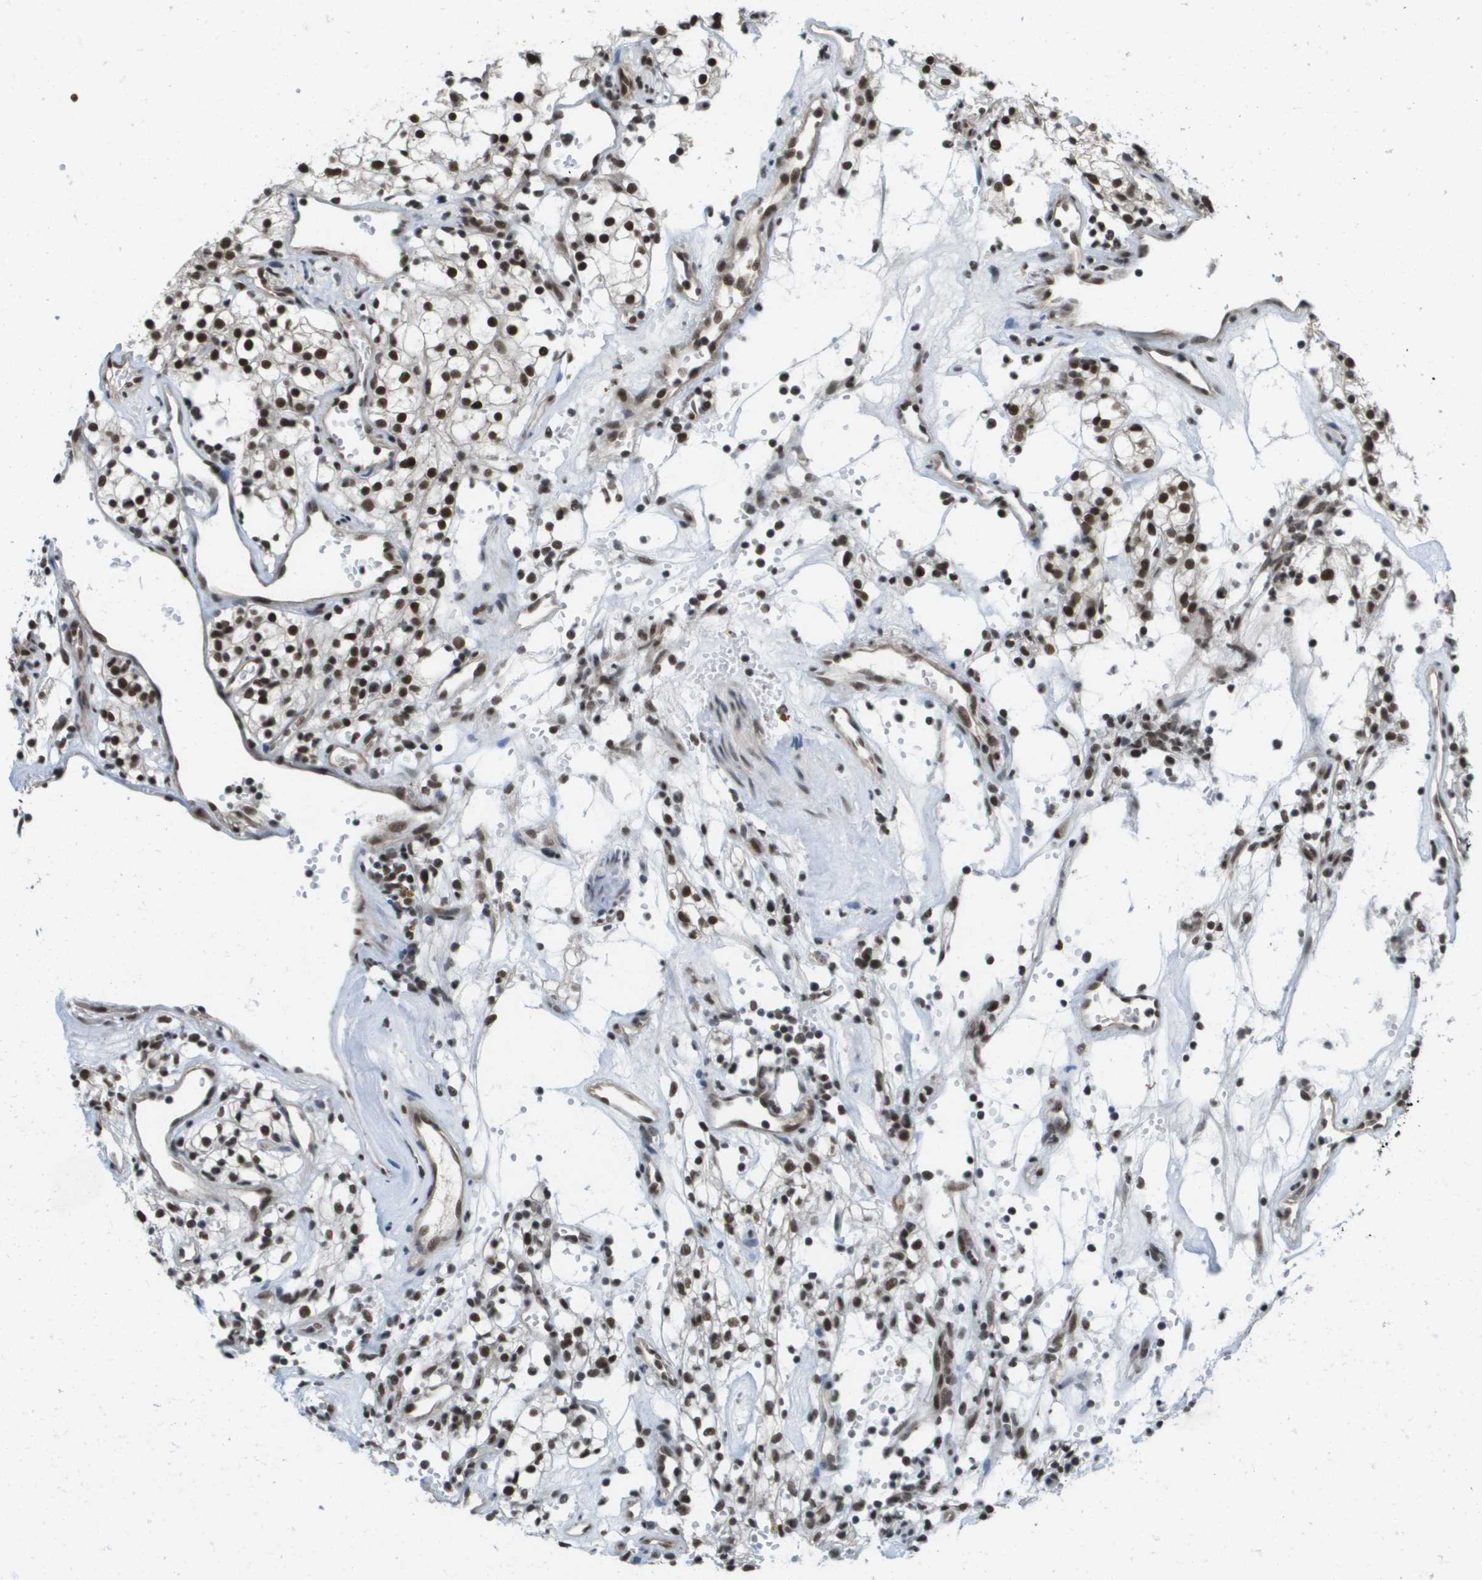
{"staining": {"intensity": "strong", "quantity": ">75%", "location": "nuclear"}, "tissue": "renal cancer", "cell_type": "Tumor cells", "image_type": "cancer", "snomed": [{"axis": "morphology", "description": "Adenocarcinoma, NOS"}, {"axis": "topography", "description": "Kidney"}], "caption": "Tumor cells display high levels of strong nuclear staining in approximately >75% of cells in human adenocarcinoma (renal).", "gene": "ISY1", "patient": {"sex": "male", "age": 59}}